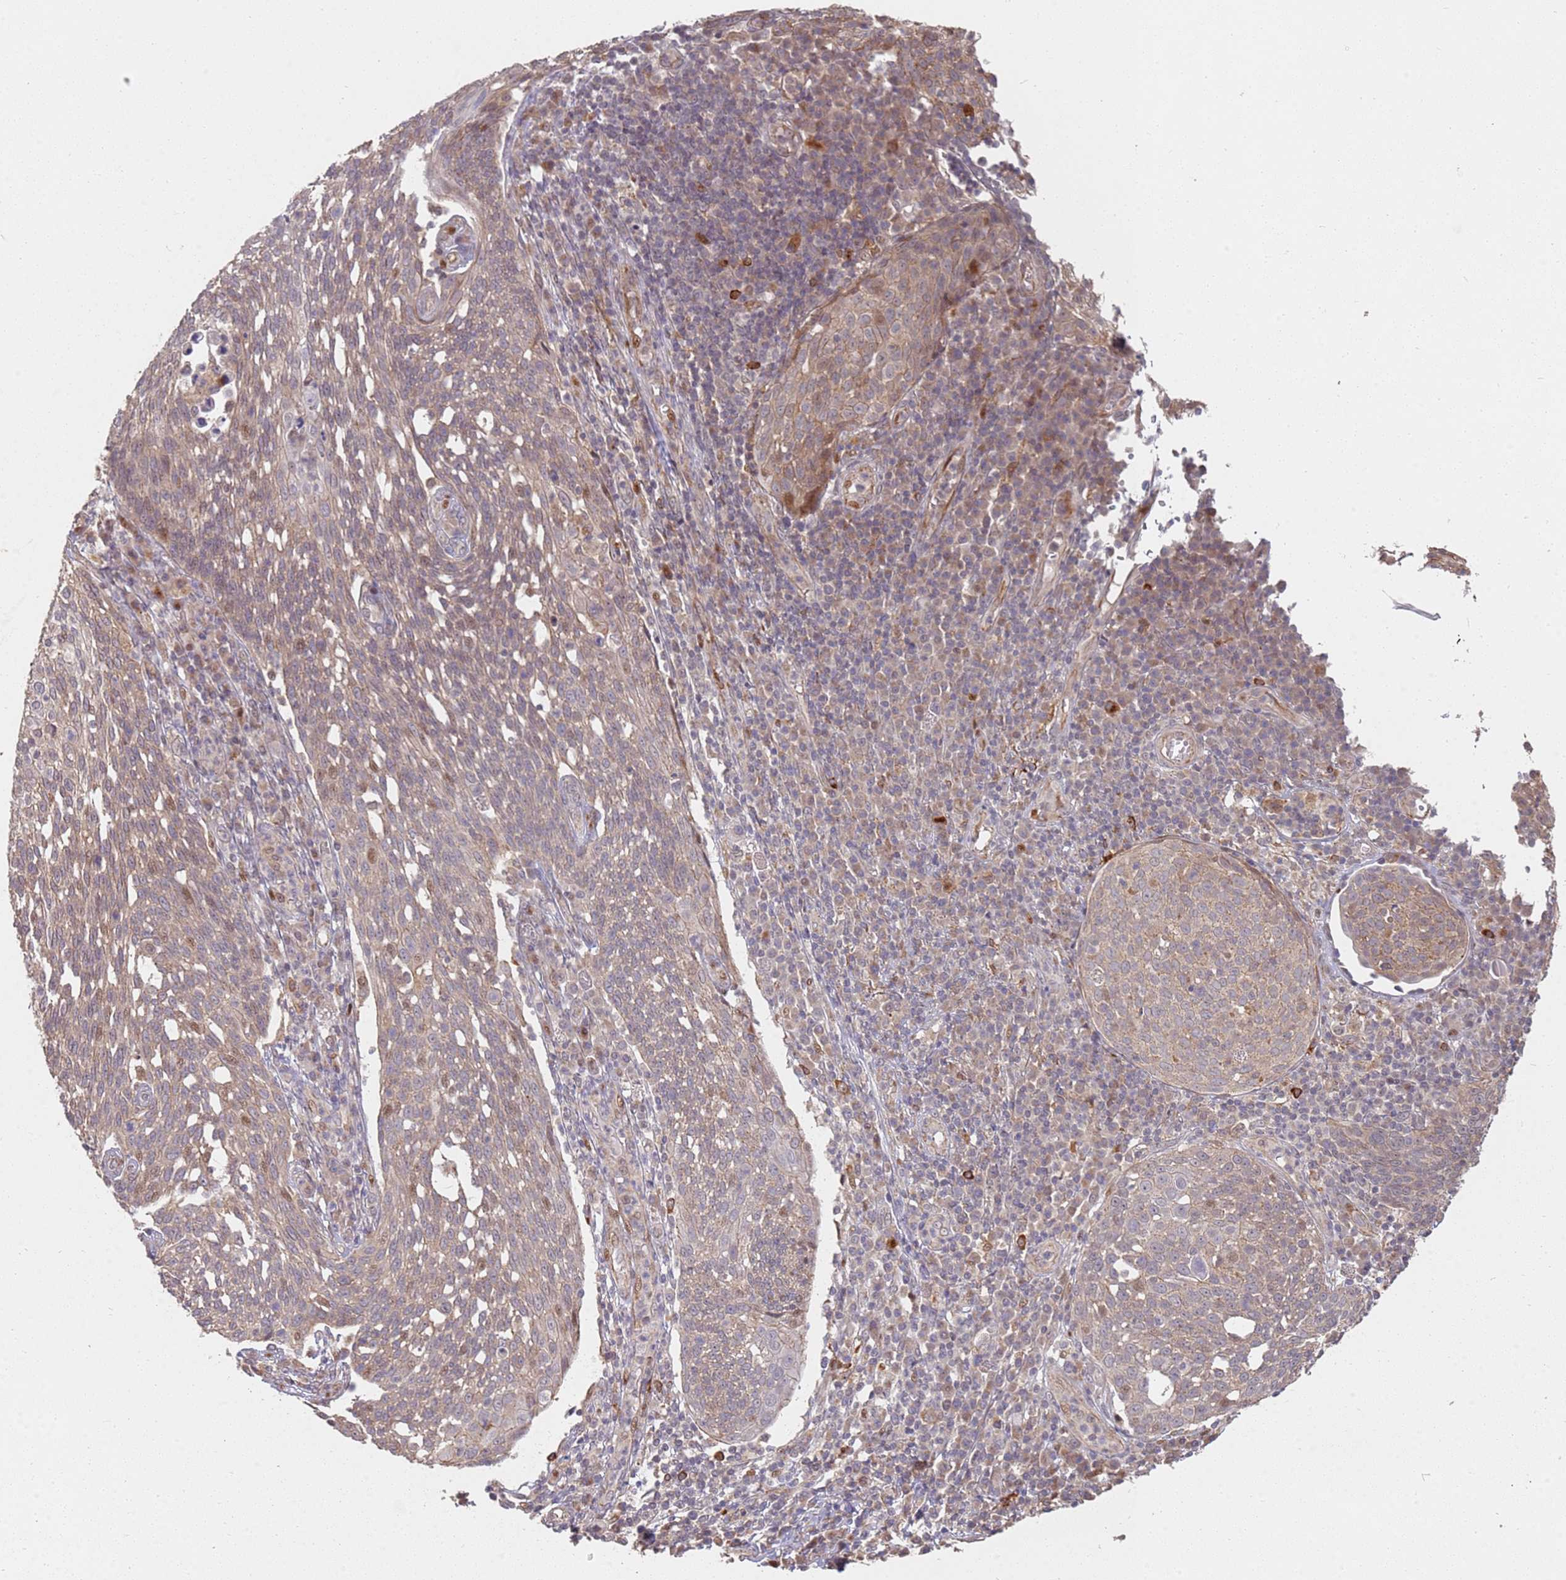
{"staining": {"intensity": "weak", "quantity": "<25%", "location": "cytoplasmic/membranous"}, "tissue": "cervical cancer", "cell_type": "Tumor cells", "image_type": "cancer", "snomed": [{"axis": "morphology", "description": "Squamous cell carcinoma, NOS"}, {"axis": "topography", "description": "Cervix"}], "caption": "Human cervical squamous cell carcinoma stained for a protein using IHC demonstrates no expression in tumor cells.", "gene": "MPEG1", "patient": {"sex": "female", "age": 34}}